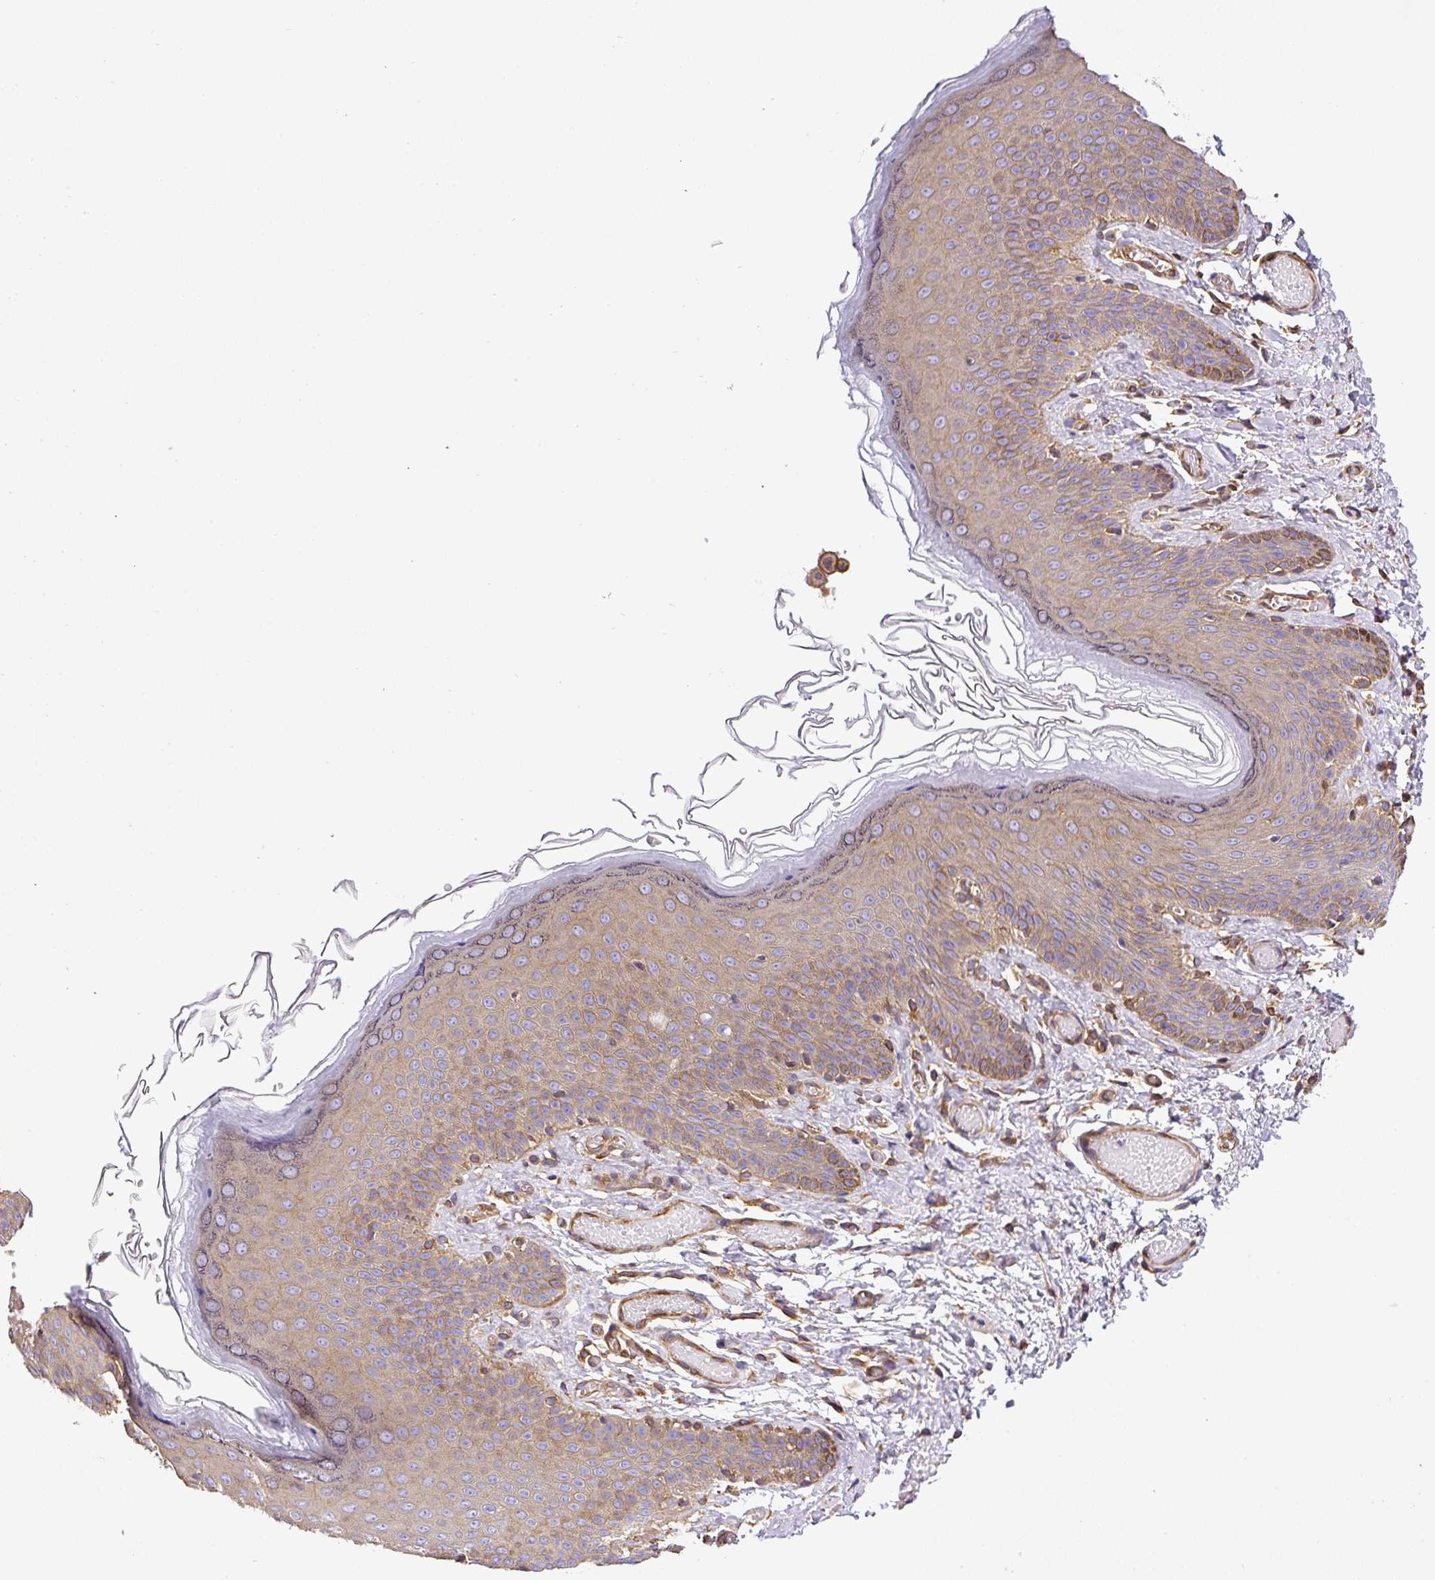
{"staining": {"intensity": "weak", "quantity": "25%-75%", "location": "cytoplasmic/membranous"}, "tissue": "skin", "cell_type": "Epidermal cells", "image_type": "normal", "snomed": [{"axis": "morphology", "description": "Normal tissue, NOS"}, {"axis": "topography", "description": "Anal"}], "caption": "Brown immunohistochemical staining in unremarkable human skin reveals weak cytoplasmic/membranous expression in approximately 25%-75% of epidermal cells.", "gene": "DCTN1", "patient": {"sex": "female", "age": 40}}